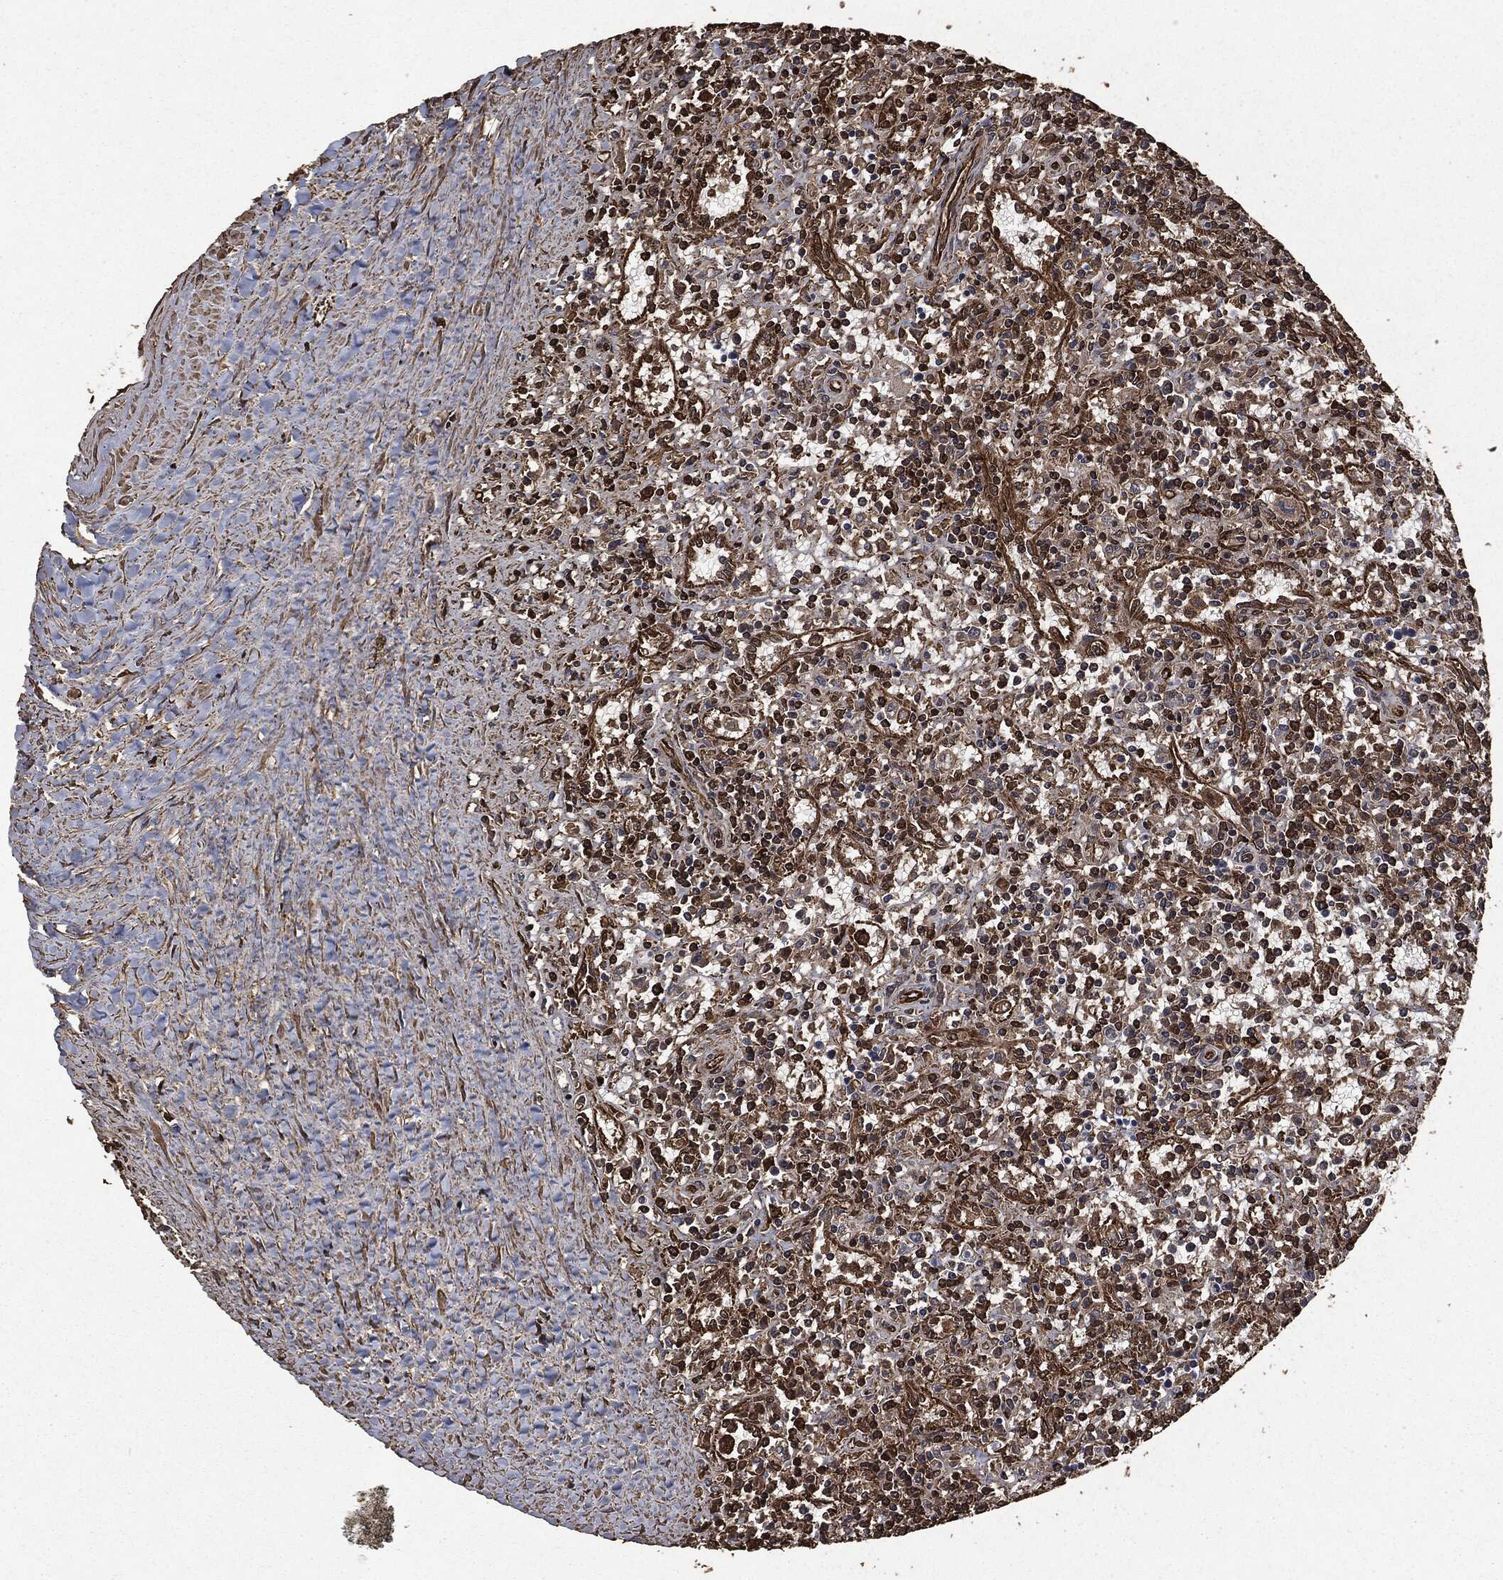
{"staining": {"intensity": "strong", "quantity": "25%-75%", "location": "cytoplasmic/membranous"}, "tissue": "lymphoma", "cell_type": "Tumor cells", "image_type": "cancer", "snomed": [{"axis": "morphology", "description": "Malignant lymphoma, non-Hodgkin's type, Low grade"}, {"axis": "topography", "description": "Spleen"}], "caption": "This is an image of immunohistochemistry (IHC) staining of low-grade malignant lymphoma, non-Hodgkin's type, which shows strong staining in the cytoplasmic/membranous of tumor cells.", "gene": "HRAS", "patient": {"sex": "male", "age": 62}}